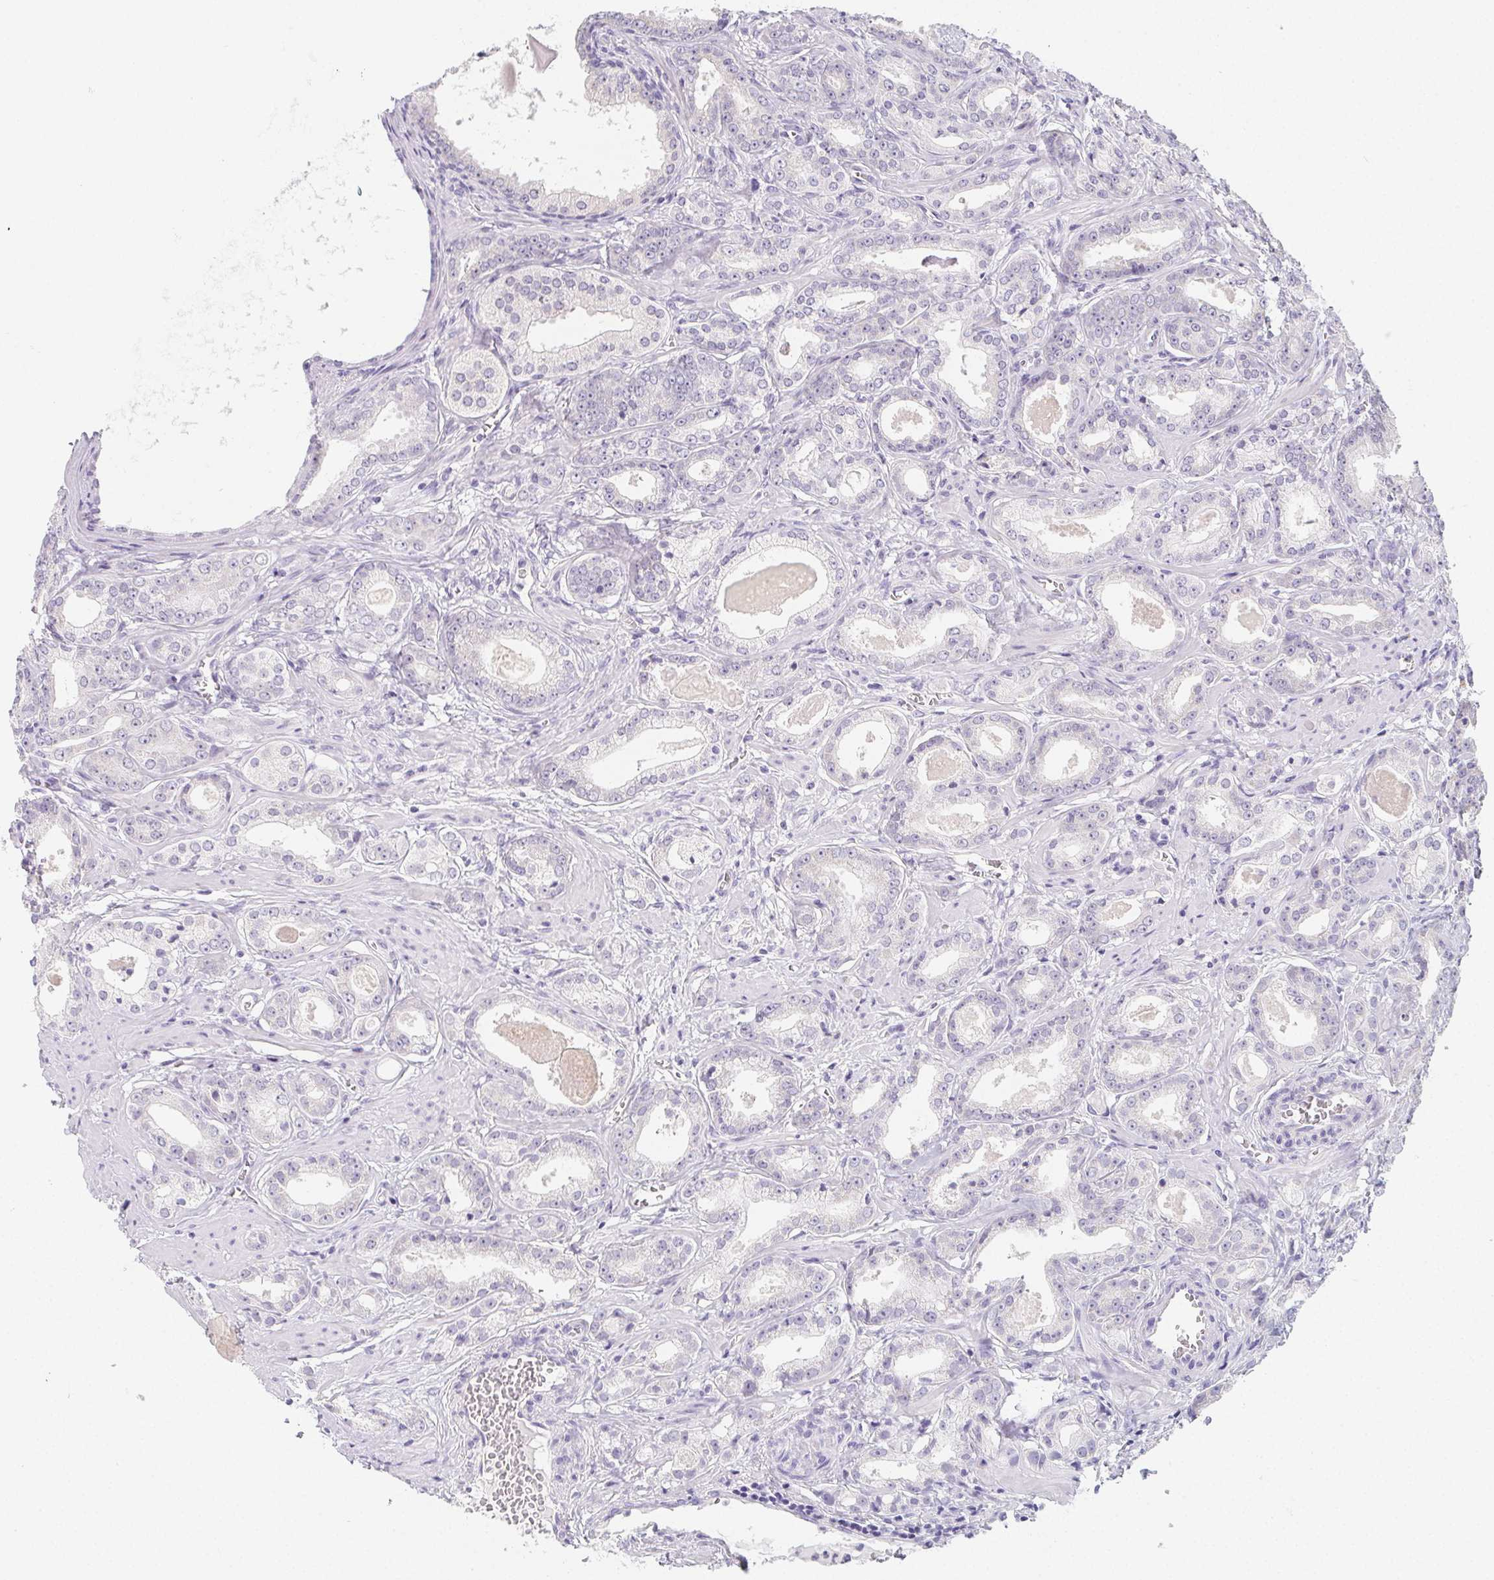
{"staining": {"intensity": "negative", "quantity": "none", "location": "none"}, "tissue": "prostate cancer", "cell_type": "Tumor cells", "image_type": "cancer", "snomed": [{"axis": "morphology", "description": "Adenocarcinoma, NOS"}, {"axis": "morphology", "description": "Adenocarcinoma, Low grade"}, {"axis": "topography", "description": "Prostate"}], "caption": "Immunohistochemistry (IHC) of prostate adenocarcinoma (low-grade) exhibits no expression in tumor cells.", "gene": "GLIPR1L1", "patient": {"sex": "male", "age": 64}}